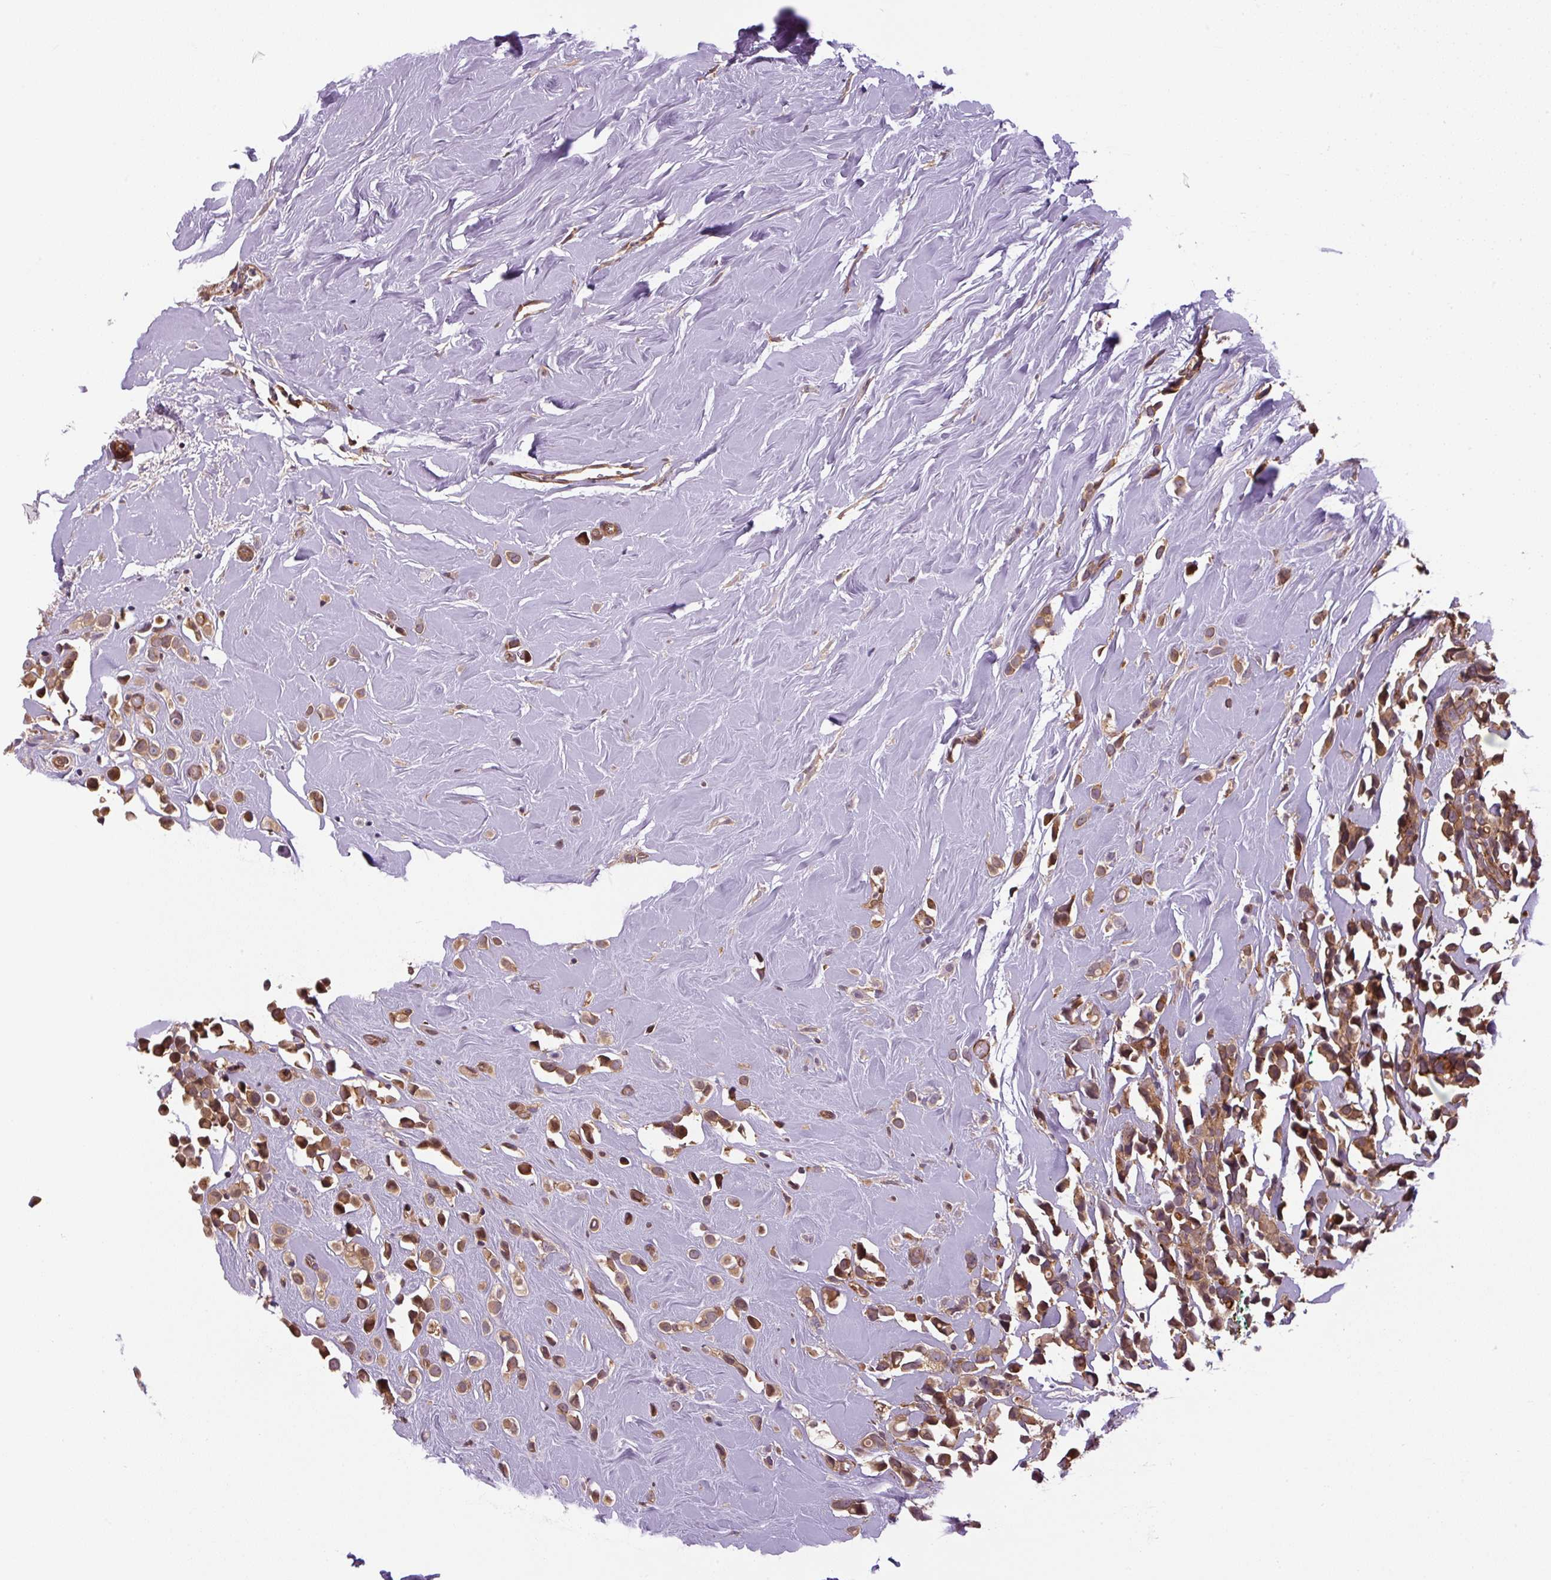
{"staining": {"intensity": "moderate", "quantity": ">75%", "location": "cytoplasmic/membranous"}, "tissue": "breast cancer", "cell_type": "Tumor cells", "image_type": "cancer", "snomed": [{"axis": "morphology", "description": "Duct carcinoma"}, {"axis": "topography", "description": "Breast"}], "caption": "Immunohistochemical staining of human breast invasive ductal carcinoma displays moderate cytoplasmic/membranous protein expression in approximately >75% of tumor cells.", "gene": "SEPTIN10", "patient": {"sex": "female", "age": 80}}